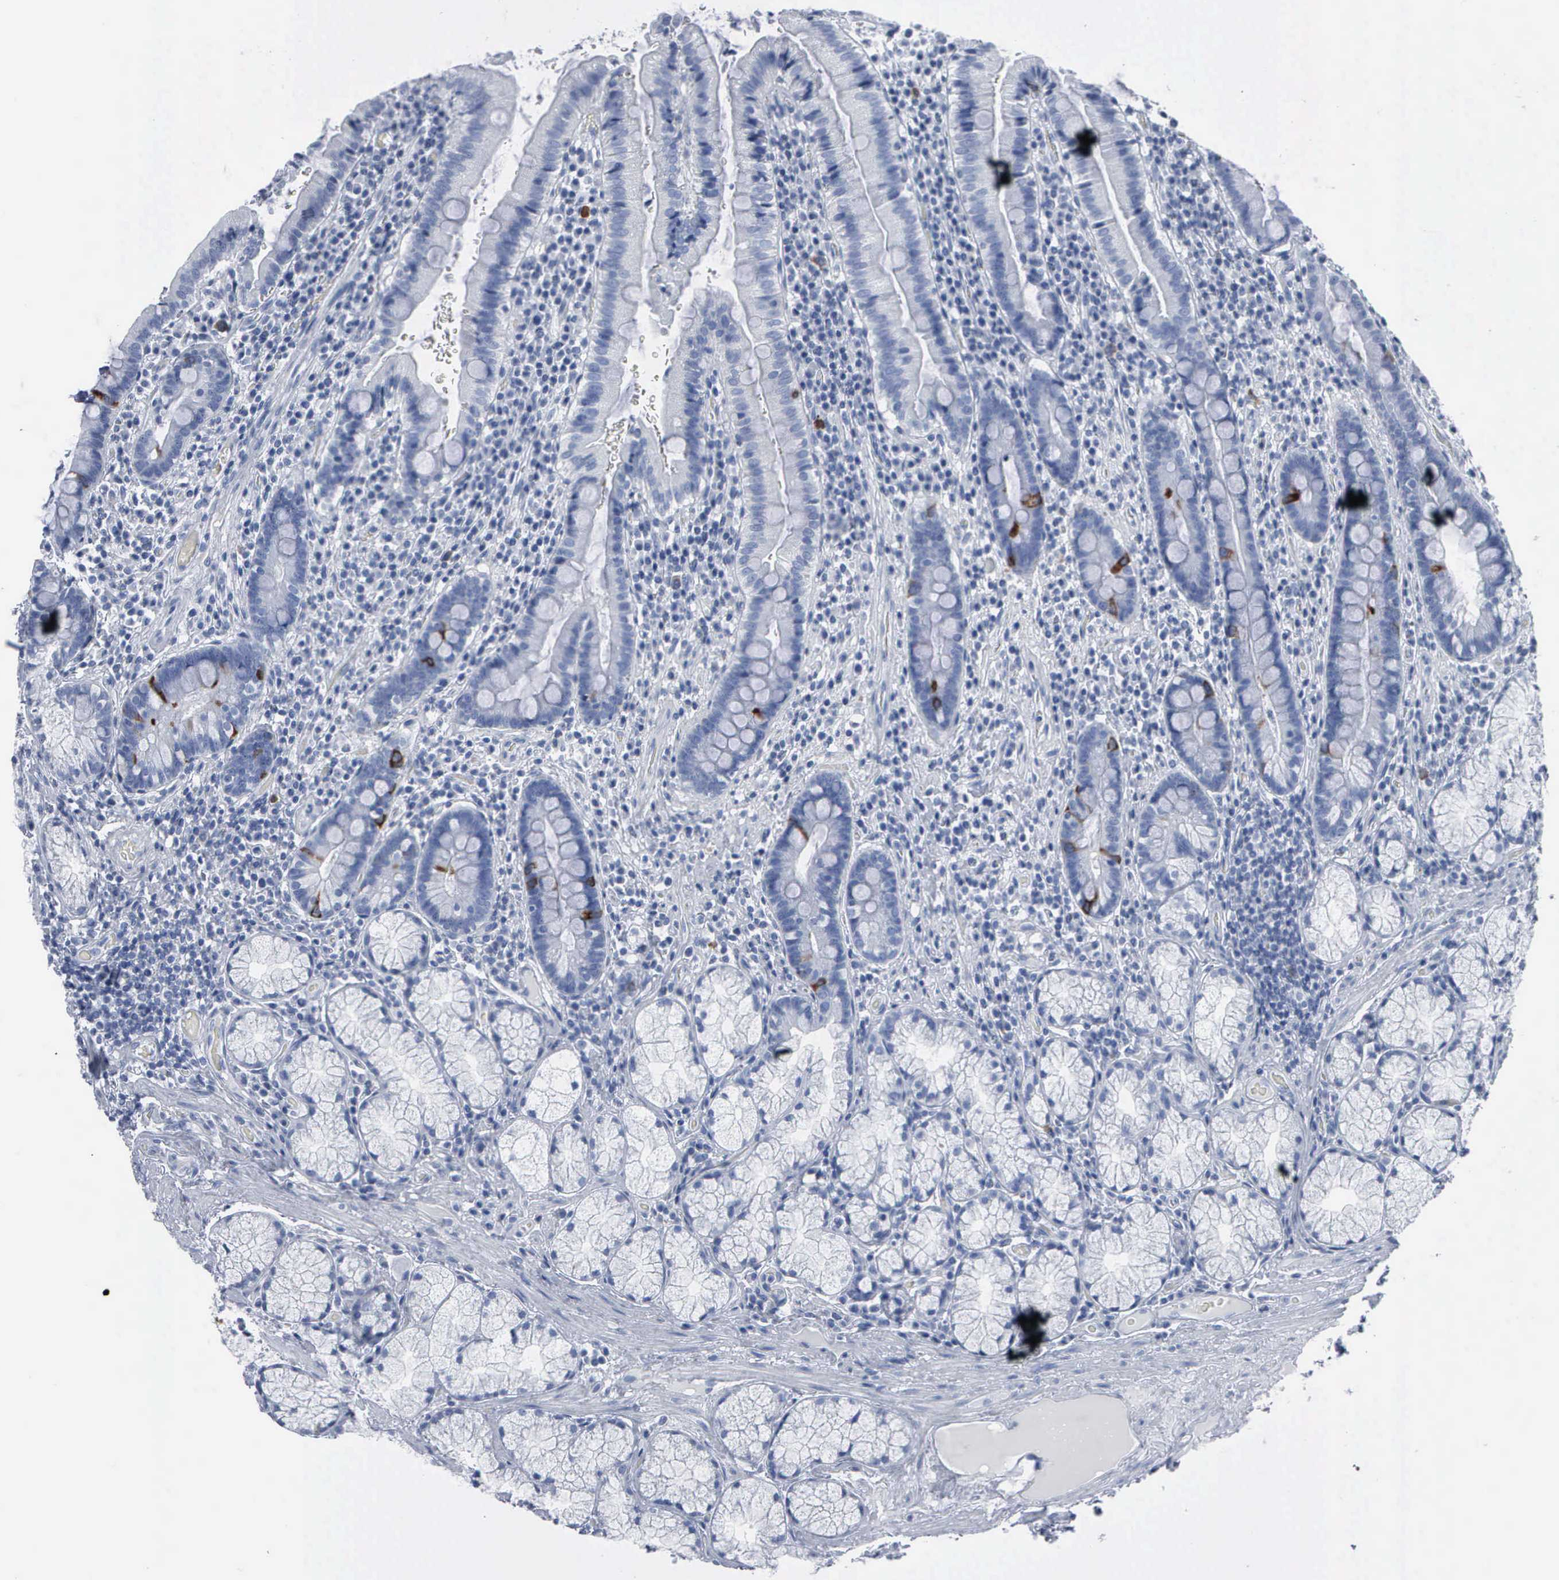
{"staining": {"intensity": "moderate", "quantity": "<25%", "location": "cytoplasmic/membranous,nuclear"}, "tissue": "duodenum", "cell_type": "Glandular cells", "image_type": "normal", "snomed": [{"axis": "morphology", "description": "Normal tissue, NOS"}, {"axis": "topography", "description": "Stomach, lower"}, {"axis": "topography", "description": "Duodenum"}], "caption": "IHC (DAB (3,3'-diaminobenzidine)) staining of unremarkable human duodenum displays moderate cytoplasmic/membranous,nuclear protein expression in about <25% of glandular cells. (DAB IHC, brown staining for protein, blue staining for nuclei).", "gene": "CCNB1", "patient": {"sex": "male", "age": 84}}